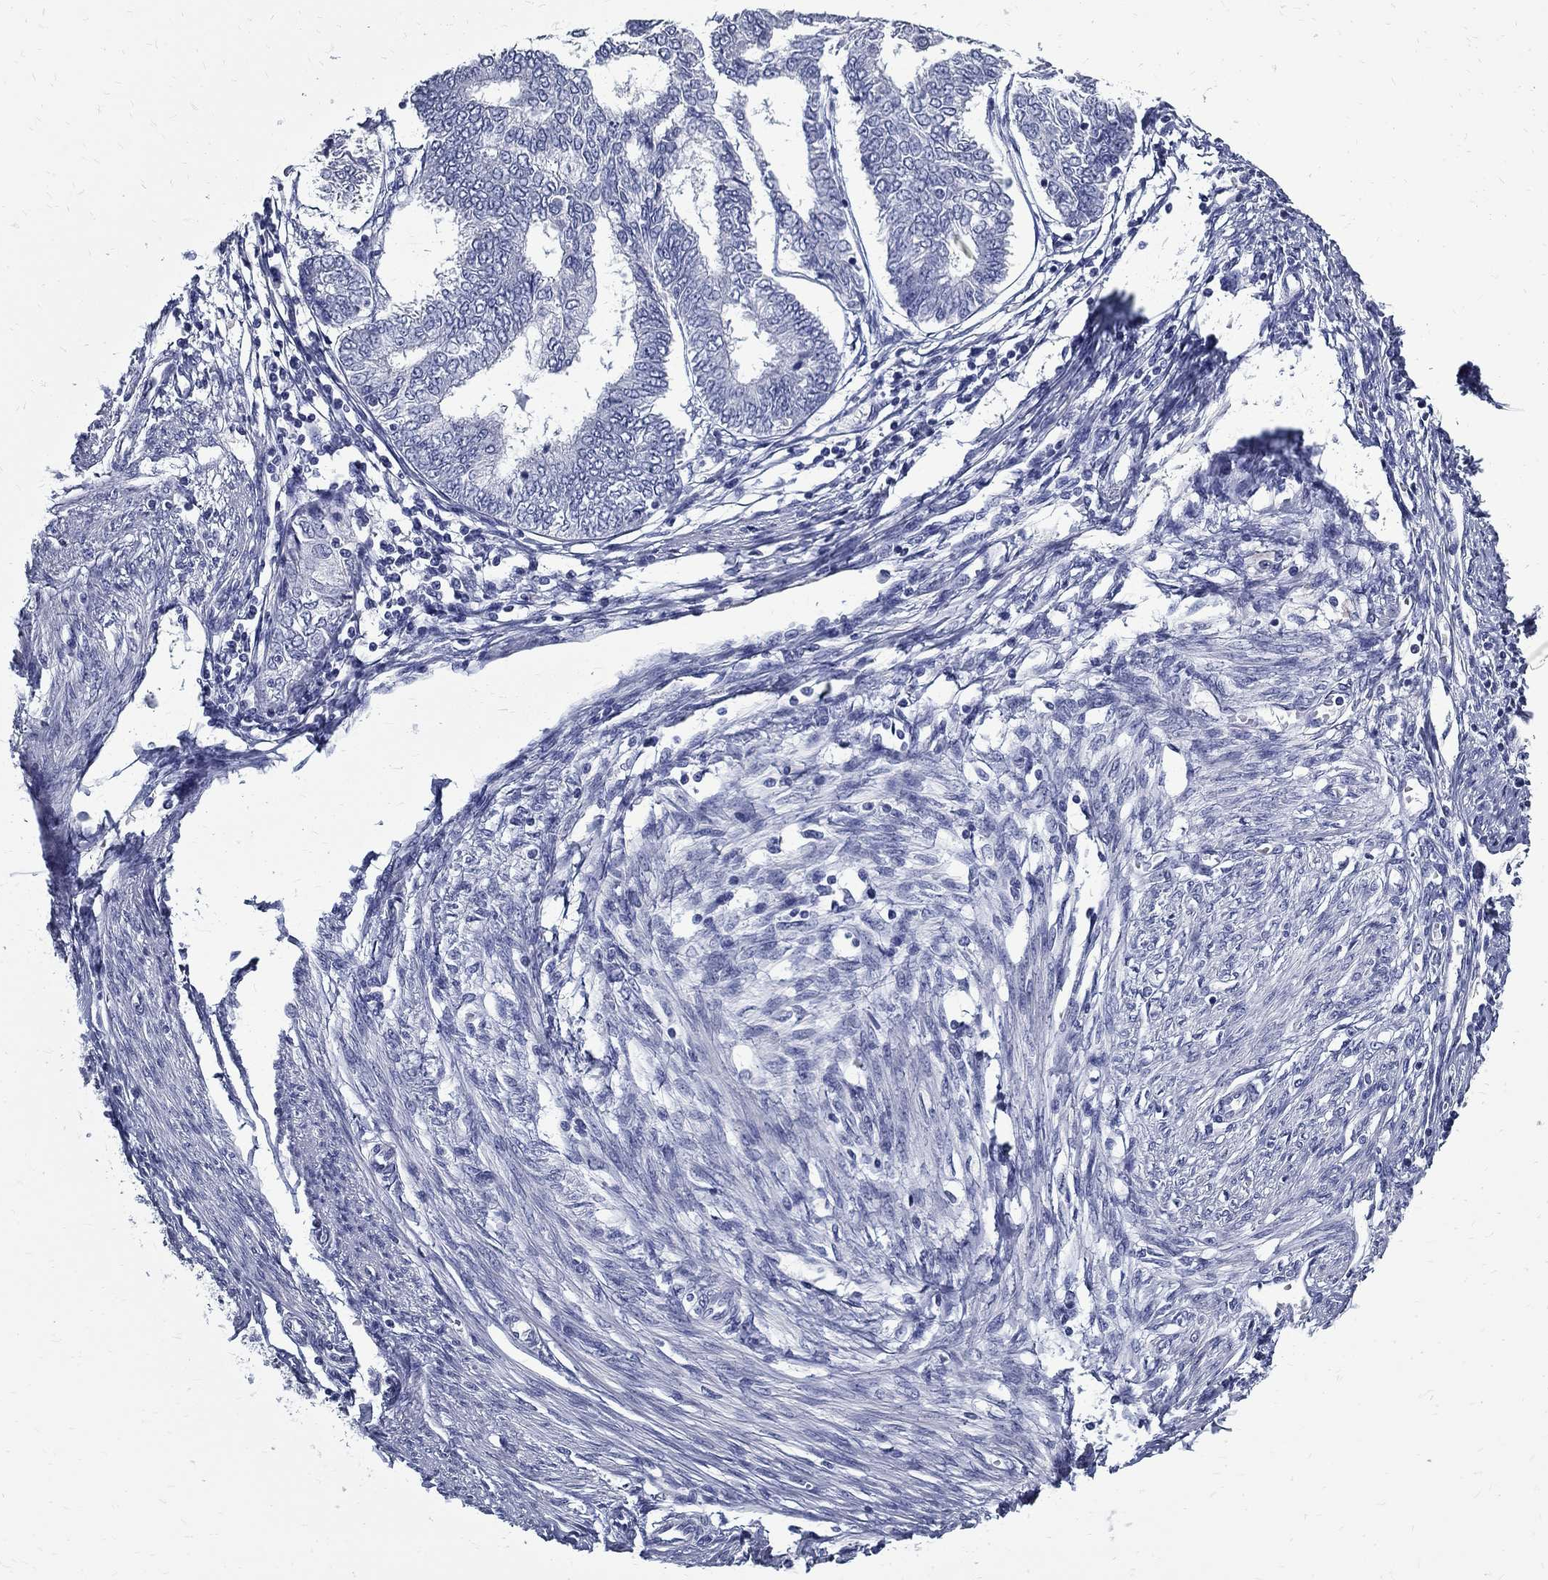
{"staining": {"intensity": "negative", "quantity": "none", "location": "none"}, "tissue": "endometrial cancer", "cell_type": "Tumor cells", "image_type": "cancer", "snomed": [{"axis": "morphology", "description": "Adenocarcinoma, NOS"}, {"axis": "topography", "description": "Endometrium"}], "caption": "Tumor cells show no significant staining in endometrial cancer (adenocarcinoma).", "gene": "TGM4", "patient": {"sex": "female", "age": 68}}